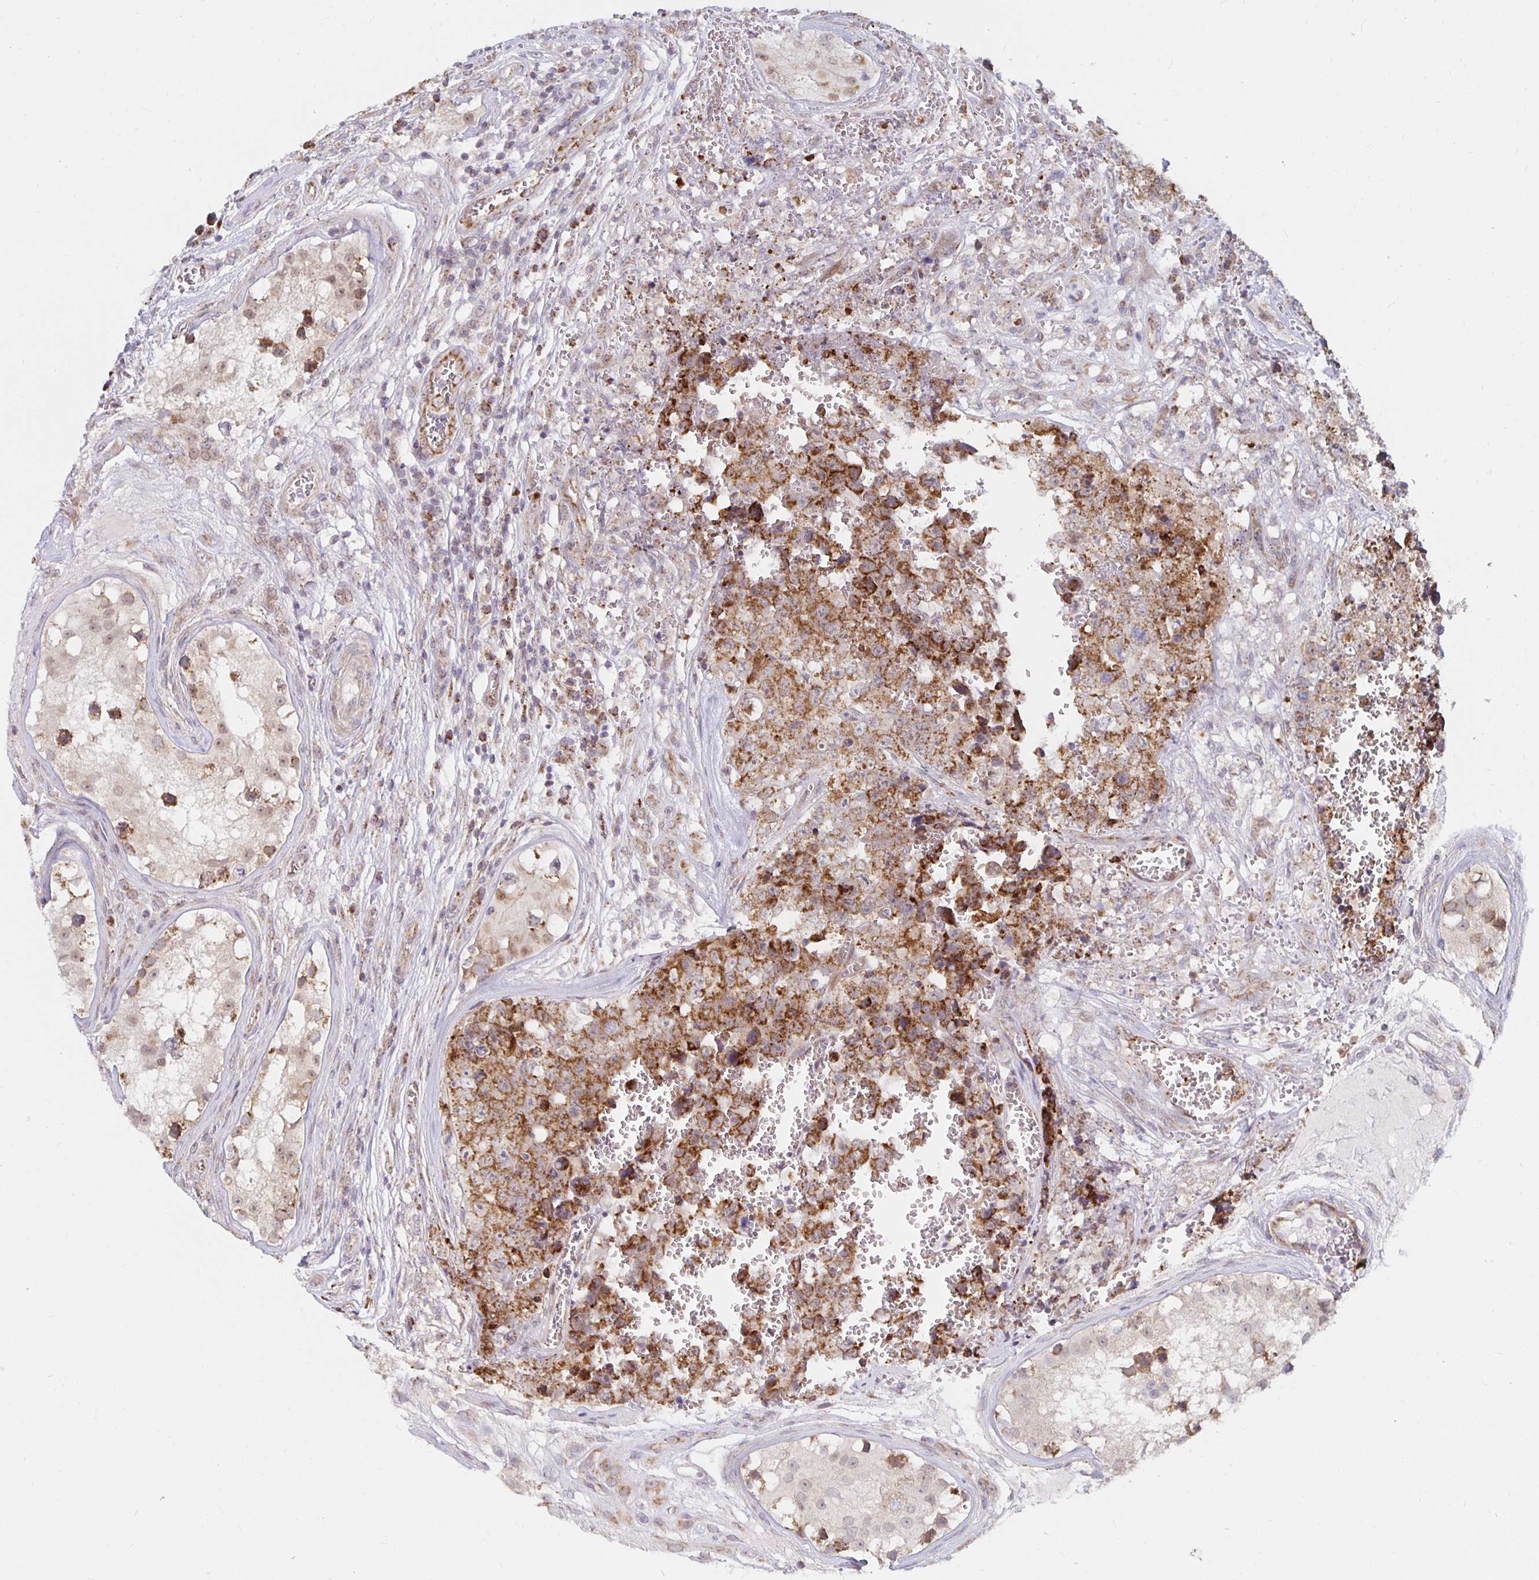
{"staining": {"intensity": "strong", "quantity": ">75%", "location": "cytoplasmic/membranous"}, "tissue": "testis cancer", "cell_type": "Tumor cells", "image_type": "cancer", "snomed": [{"axis": "morphology", "description": "Carcinoma, Embryonal, NOS"}, {"axis": "topography", "description": "Testis"}], "caption": "Strong cytoplasmic/membranous protein positivity is seen in about >75% of tumor cells in testis cancer (embryonal carcinoma).", "gene": "MRPL28", "patient": {"sex": "male", "age": 18}}